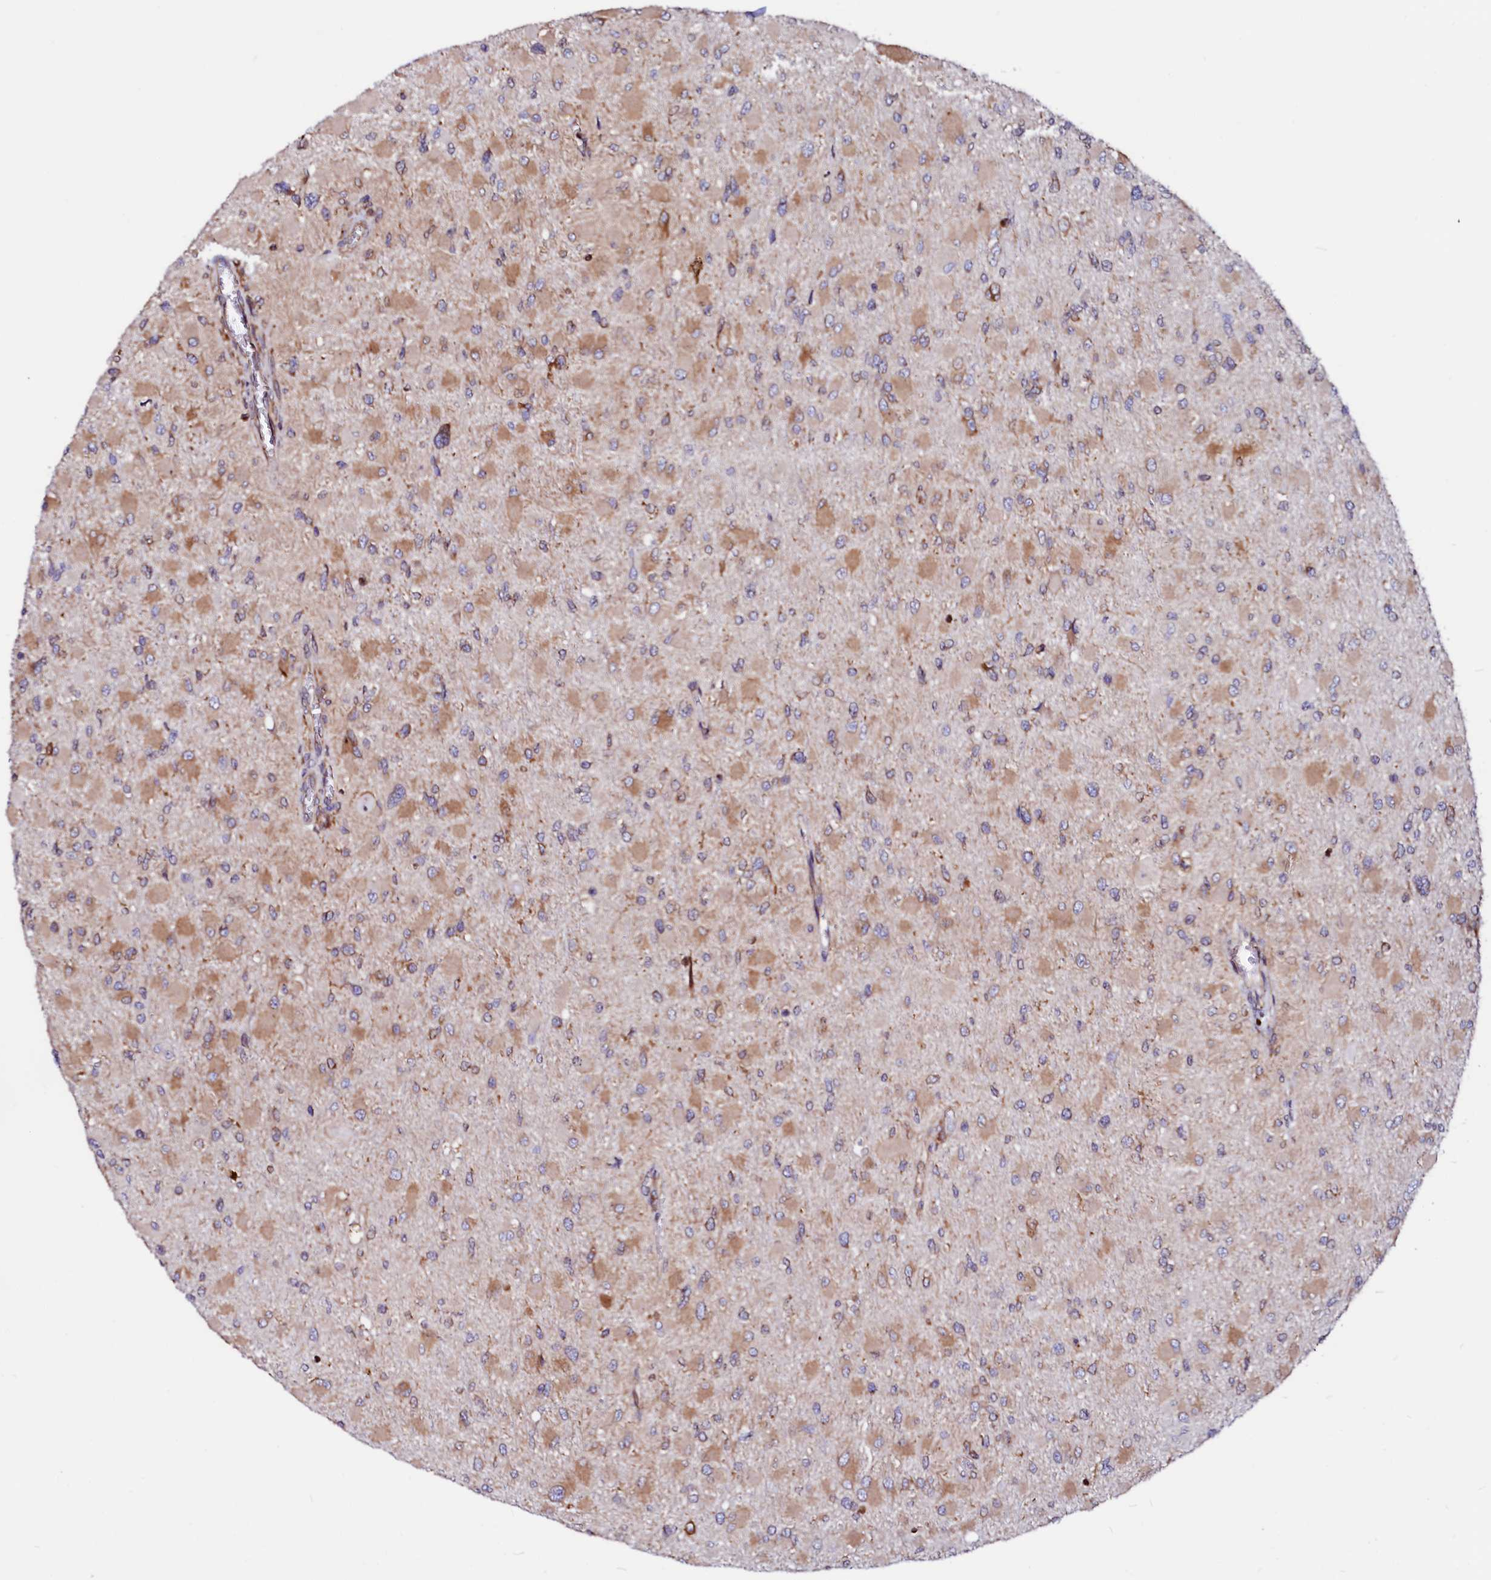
{"staining": {"intensity": "moderate", "quantity": ">75%", "location": "cytoplasmic/membranous"}, "tissue": "glioma", "cell_type": "Tumor cells", "image_type": "cancer", "snomed": [{"axis": "morphology", "description": "Glioma, malignant, High grade"}, {"axis": "topography", "description": "Cerebral cortex"}], "caption": "High-power microscopy captured an IHC micrograph of malignant glioma (high-grade), revealing moderate cytoplasmic/membranous staining in approximately >75% of tumor cells.", "gene": "DERL1", "patient": {"sex": "female", "age": 36}}